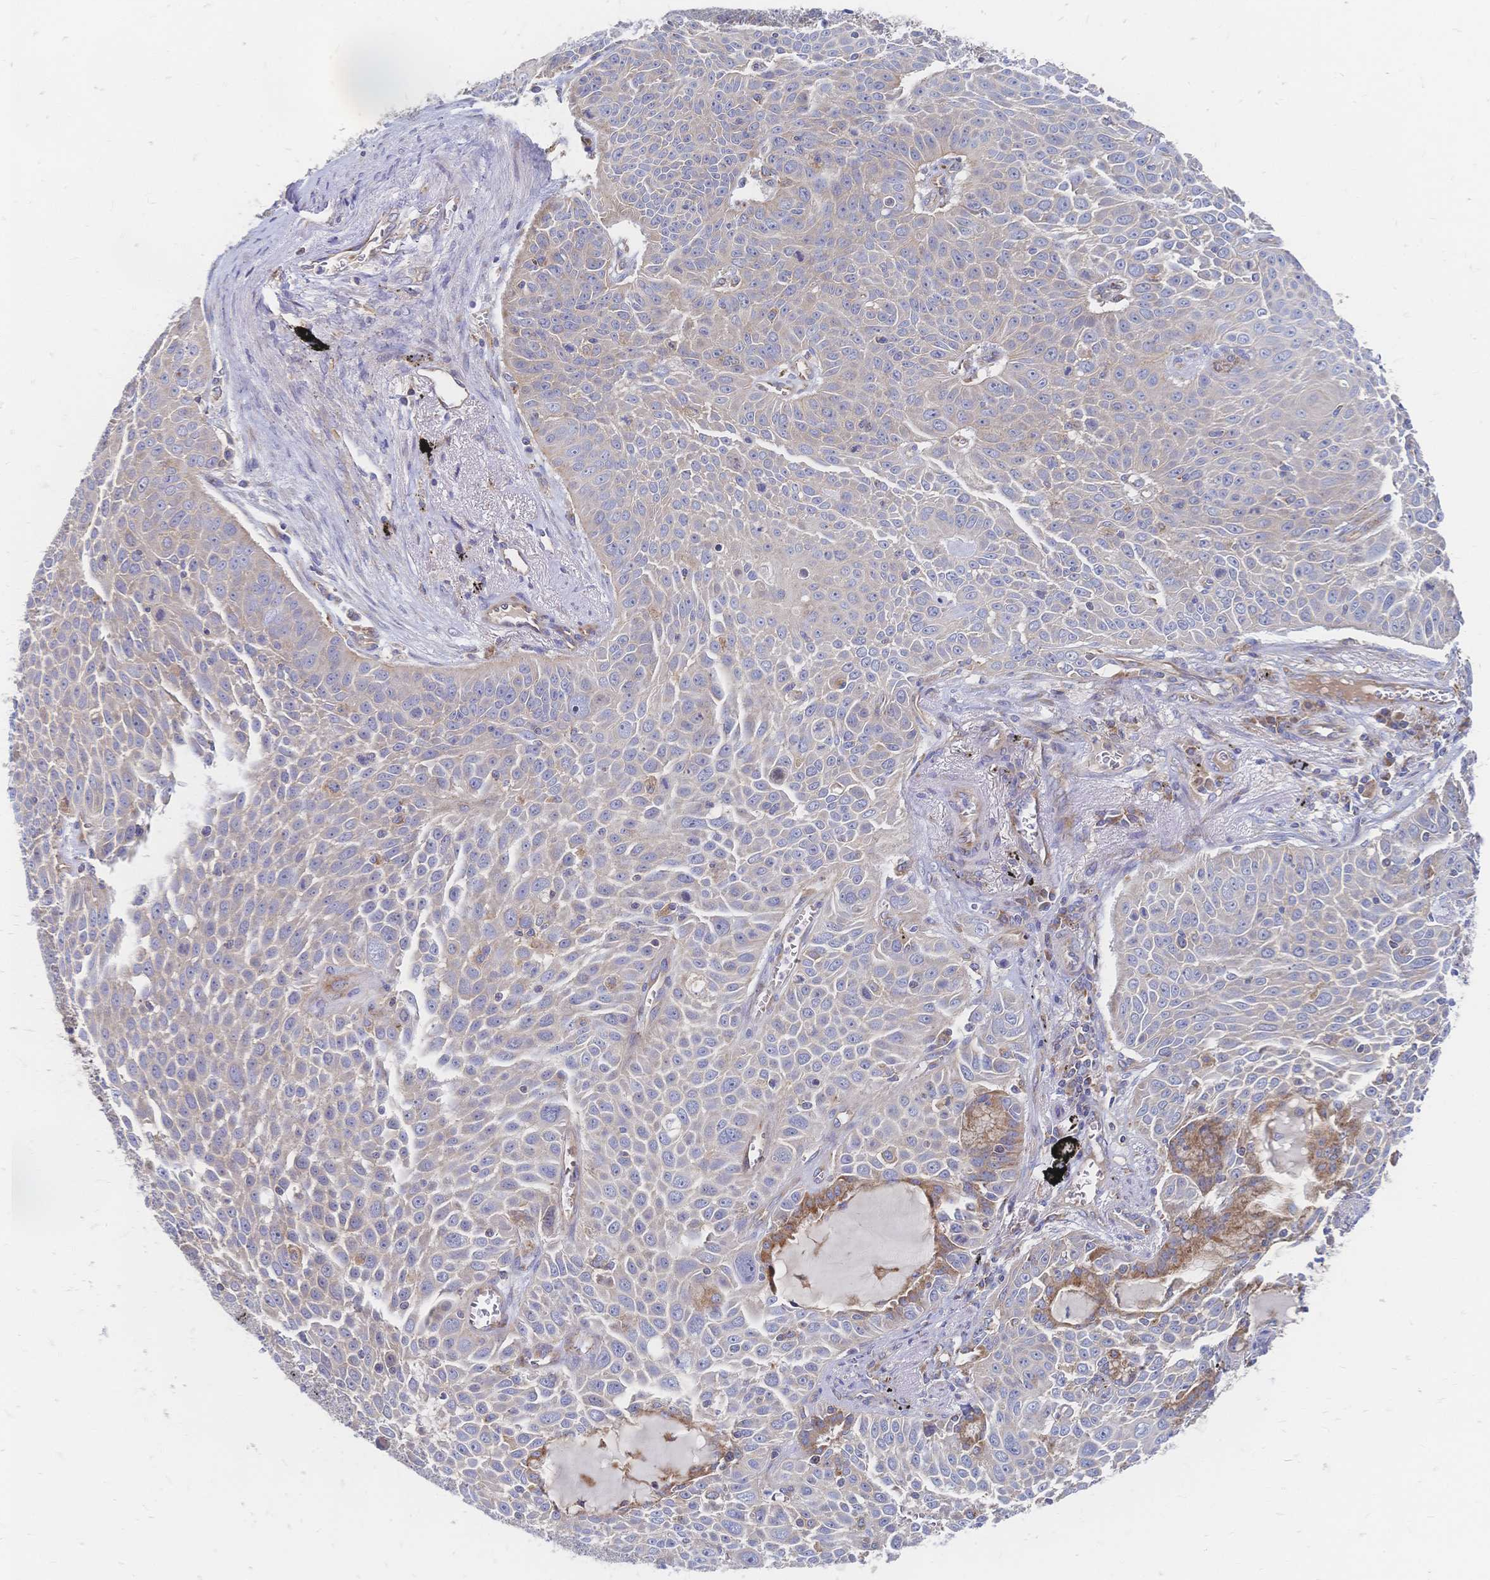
{"staining": {"intensity": "moderate", "quantity": "<25%", "location": "cytoplasmic/membranous"}, "tissue": "lung cancer", "cell_type": "Tumor cells", "image_type": "cancer", "snomed": [{"axis": "morphology", "description": "Squamous cell carcinoma, NOS"}, {"axis": "morphology", "description": "Squamous cell carcinoma, metastatic, NOS"}, {"axis": "topography", "description": "Lymph node"}, {"axis": "topography", "description": "Lung"}], "caption": "Human lung squamous cell carcinoma stained for a protein (brown) shows moderate cytoplasmic/membranous positive positivity in approximately <25% of tumor cells.", "gene": "SORBS1", "patient": {"sex": "female", "age": 62}}